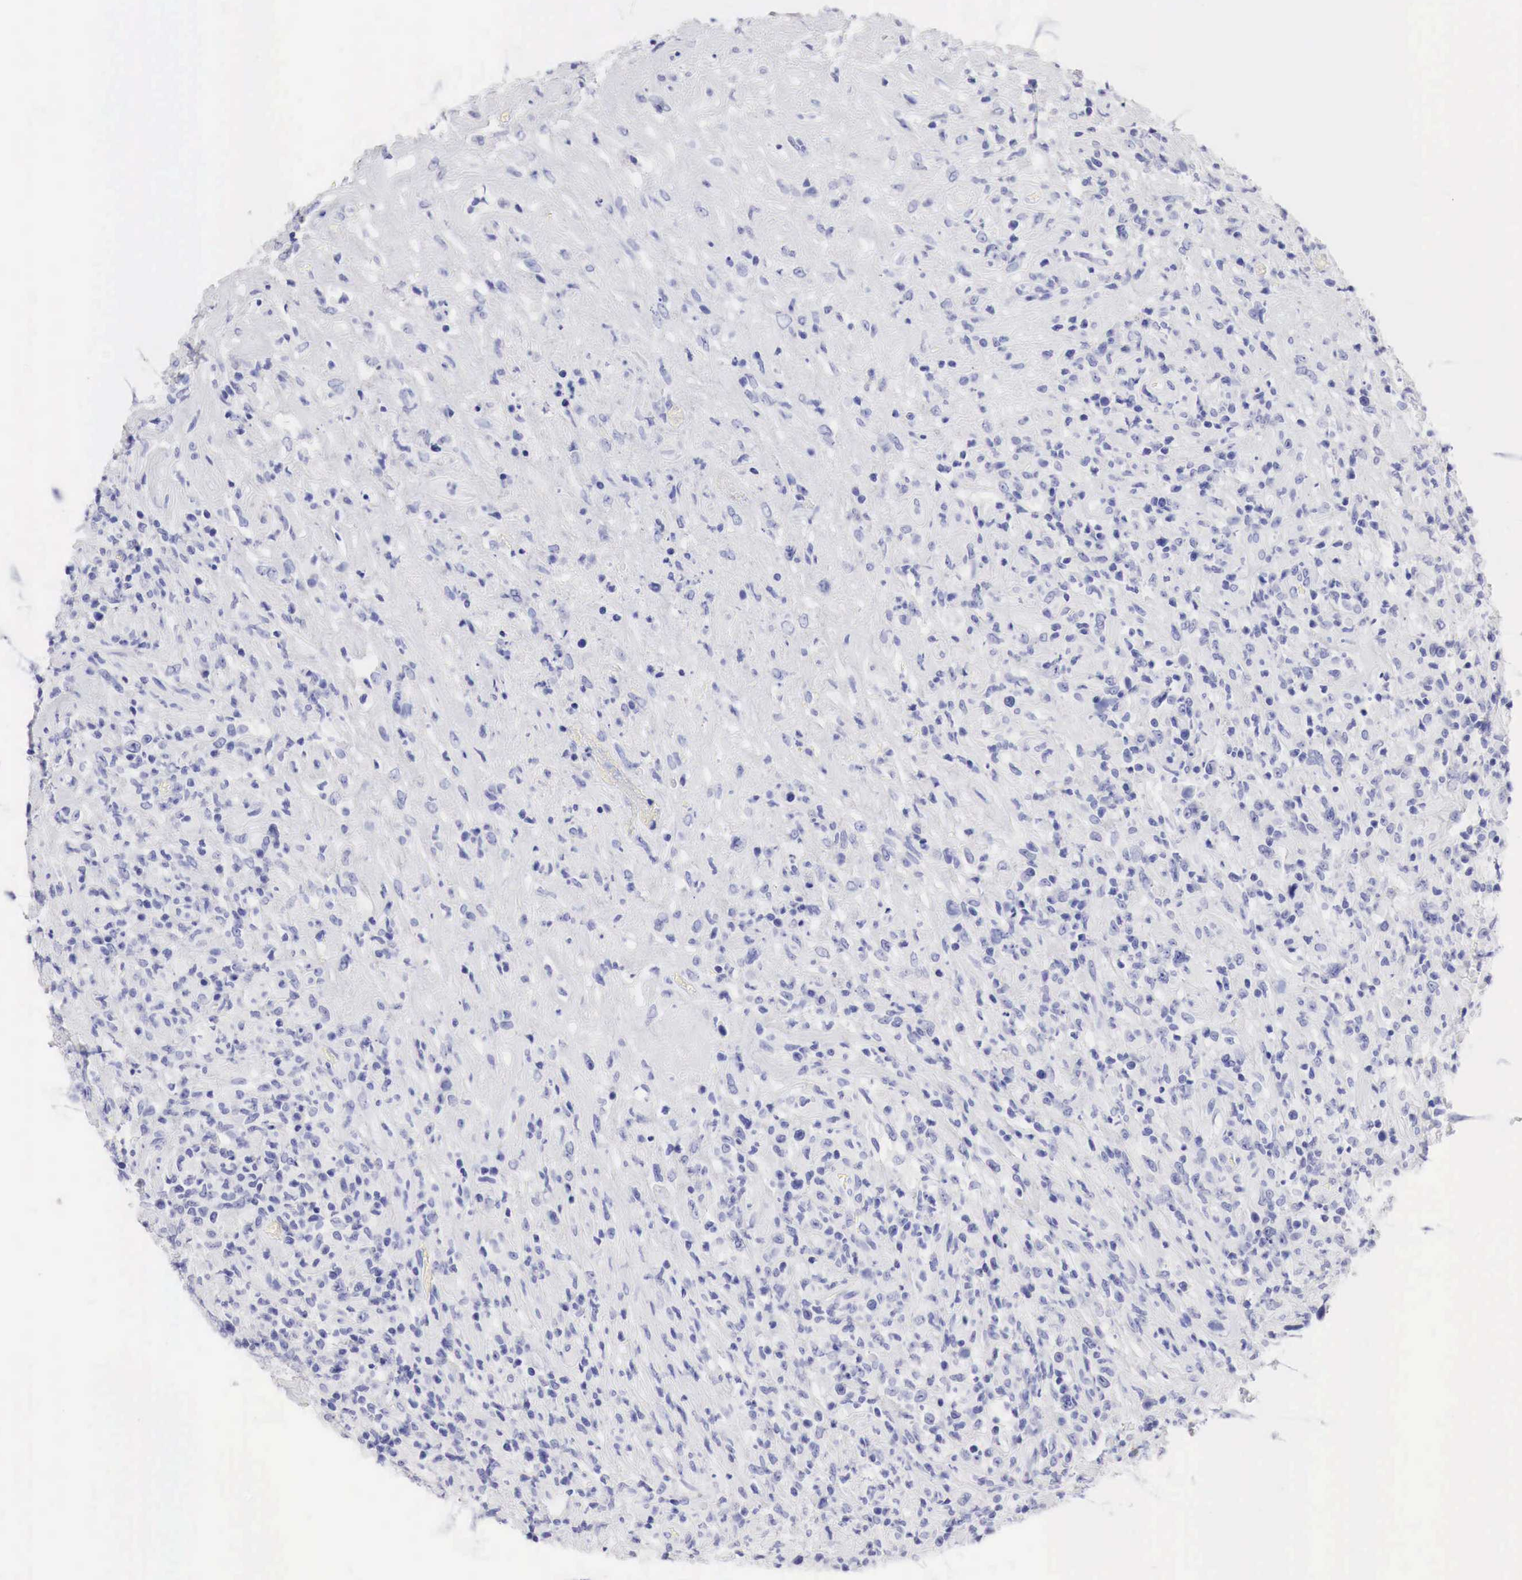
{"staining": {"intensity": "negative", "quantity": "none", "location": "none"}, "tissue": "lymphoma", "cell_type": "Tumor cells", "image_type": "cancer", "snomed": [{"axis": "morphology", "description": "Hodgkin's disease, NOS"}, {"axis": "topography", "description": "Lymph node"}], "caption": "Immunohistochemical staining of Hodgkin's disease exhibits no significant expression in tumor cells.", "gene": "TYR", "patient": {"sex": "male", "age": 46}}